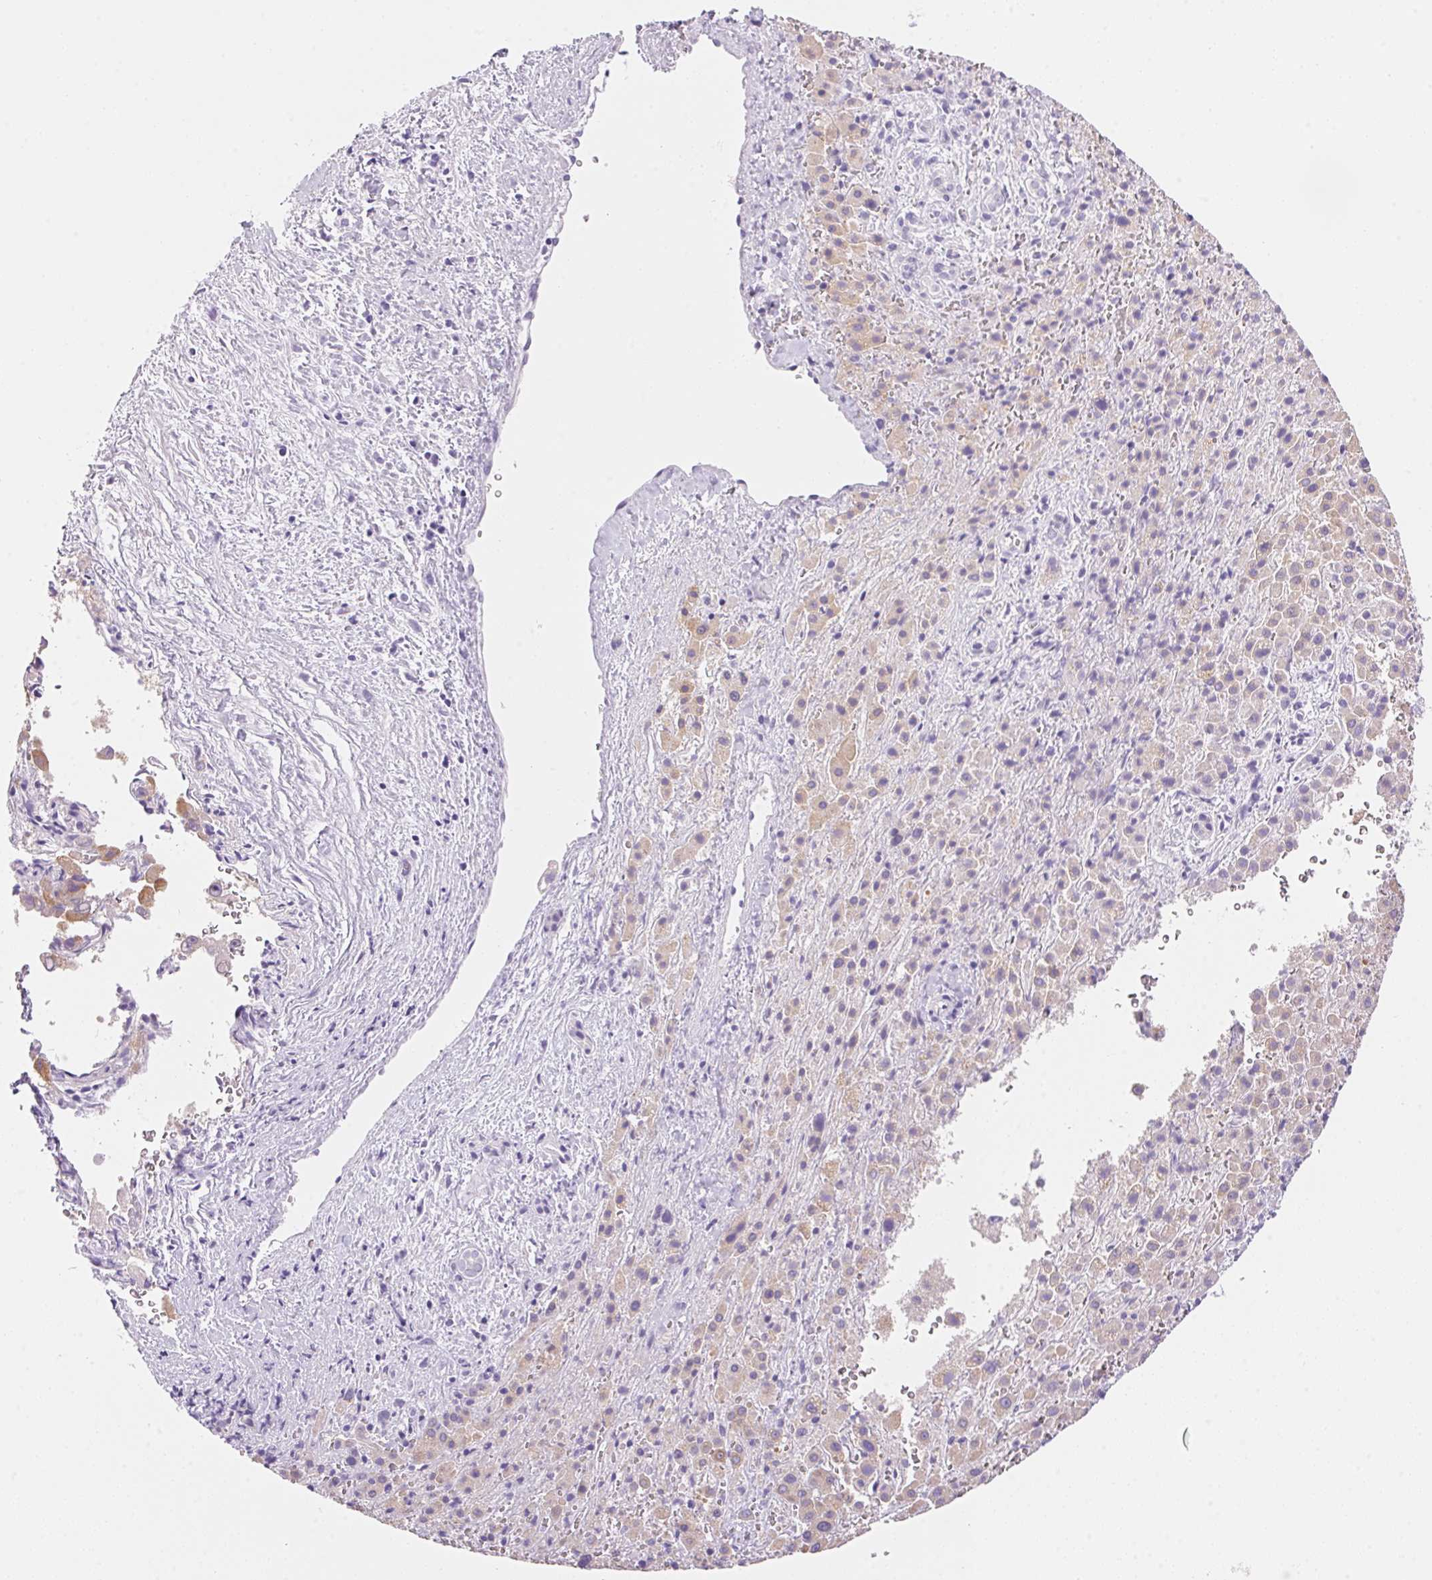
{"staining": {"intensity": "weak", "quantity": "<25%", "location": "cytoplasmic/membranous"}, "tissue": "liver cancer", "cell_type": "Tumor cells", "image_type": "cancer", "snomed": [{"axis": "morphology", "description": "Carcinoma, Hepatocellular, NOS"}, {"axis": "topography", "description": "Liver"}], "caption": "A high-resolution histopathology image shows immunohistochemistry staining of liver hepatocellular carcinoma, which displays no significant staining in tumor cells. (DAB immunohistochemistry visualized using brightfield microscopy, high magnification).", "gene": "DHCR24", "patient": {"sex": "male", "age": 27}}